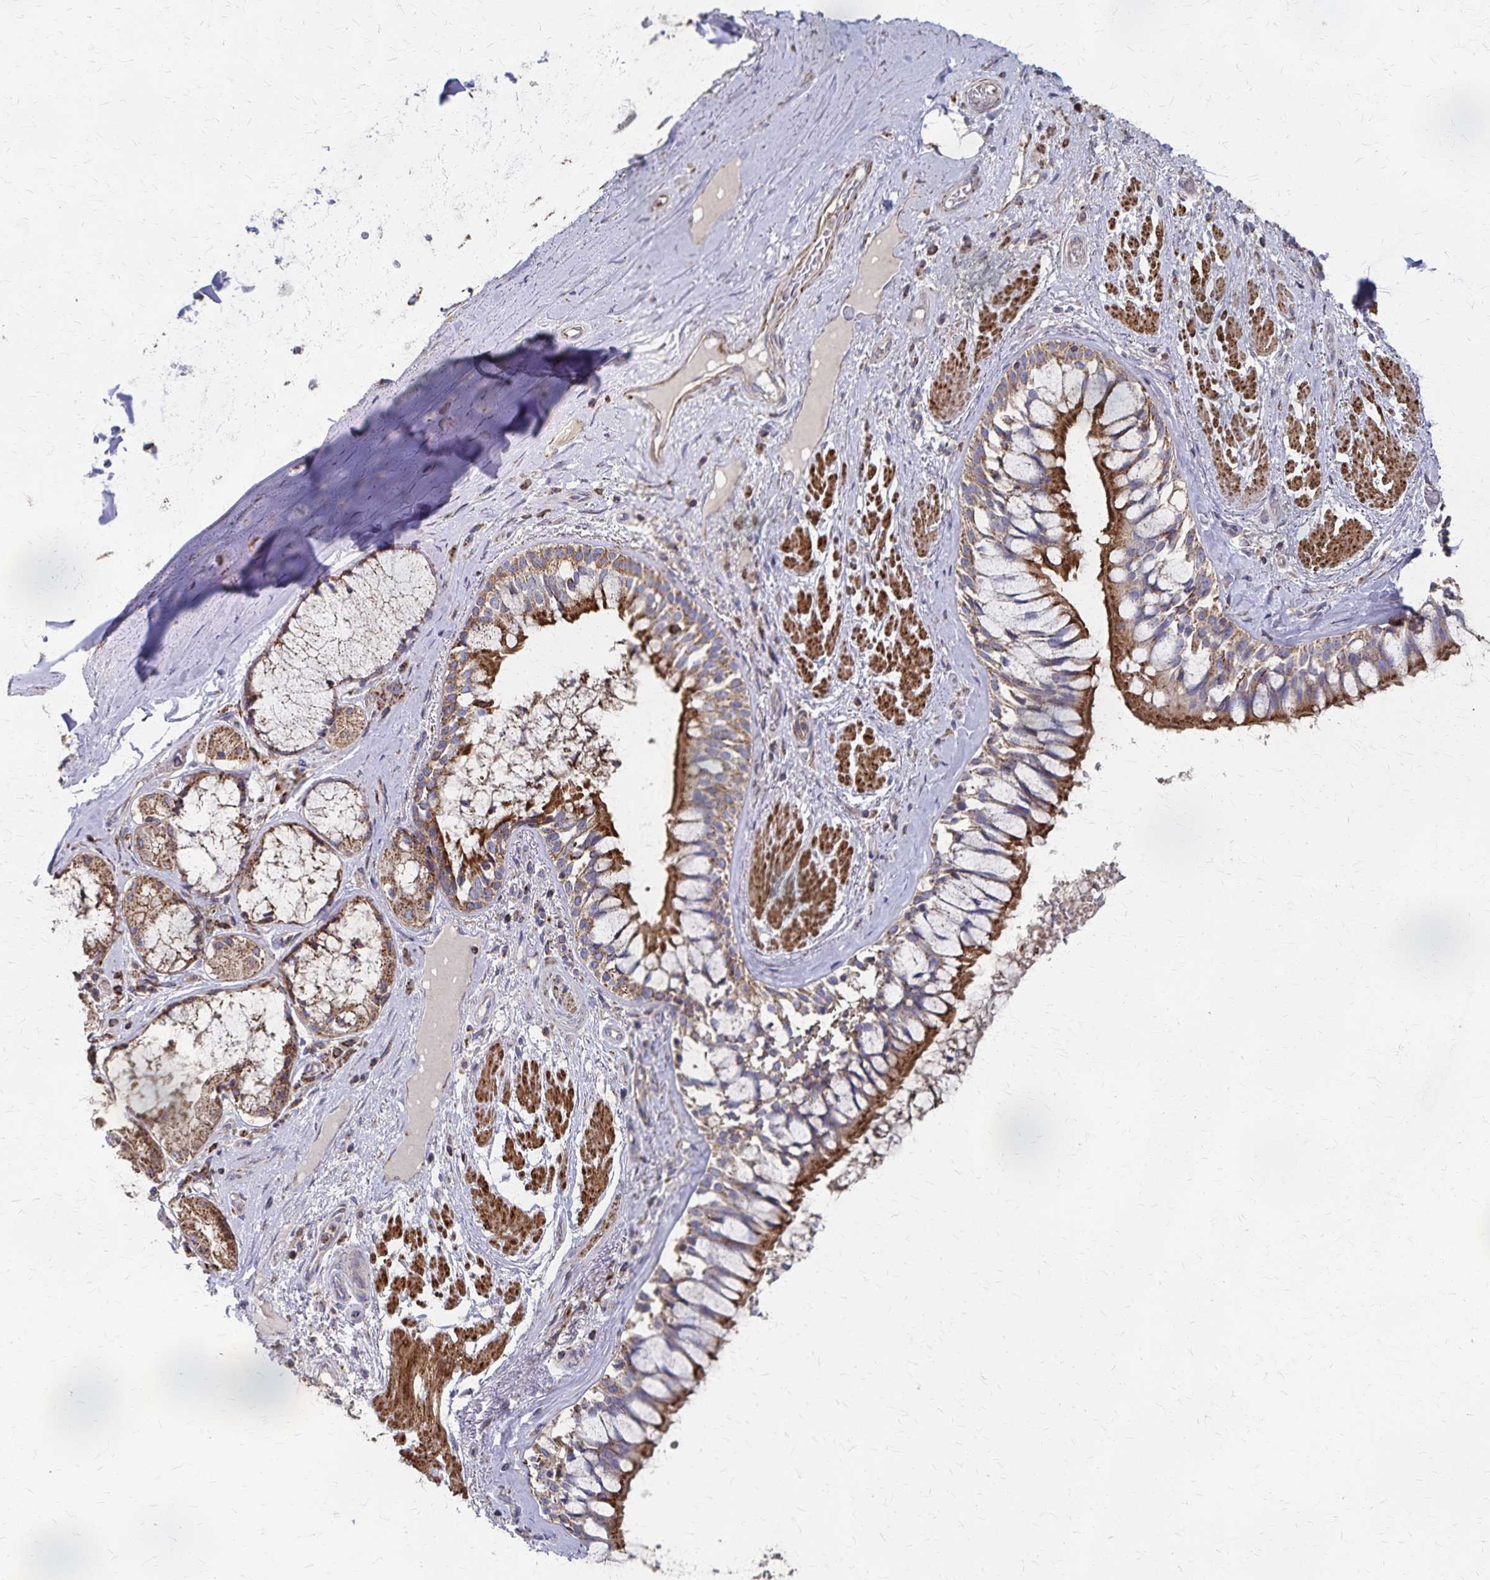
{"staining": {"intensity": "negative", "quantity": "none", "location": "none"}, "tissue": "adipose tissue", "cell_type": "Adipocytes", "image_type": "normal", "snomed": [{"axis": "morphology", "description": "Normal tissue, NOS"}, {"axis": "topography", "description": "Cartilage tissue"}, {"axis": "topography", "description": "Bronchus"}], "caption": "Immunohistochemical staining of benign human adipose tissue reveals no significant positivity in adipocytes. The staining was performed using DAB to visualize the protein expression in brown, while the nuclei were stained in blue with hematoxylin (Magnification: 20x).", "gene": "PGAP2", "patient": {"sex": "male", "age": 64}}